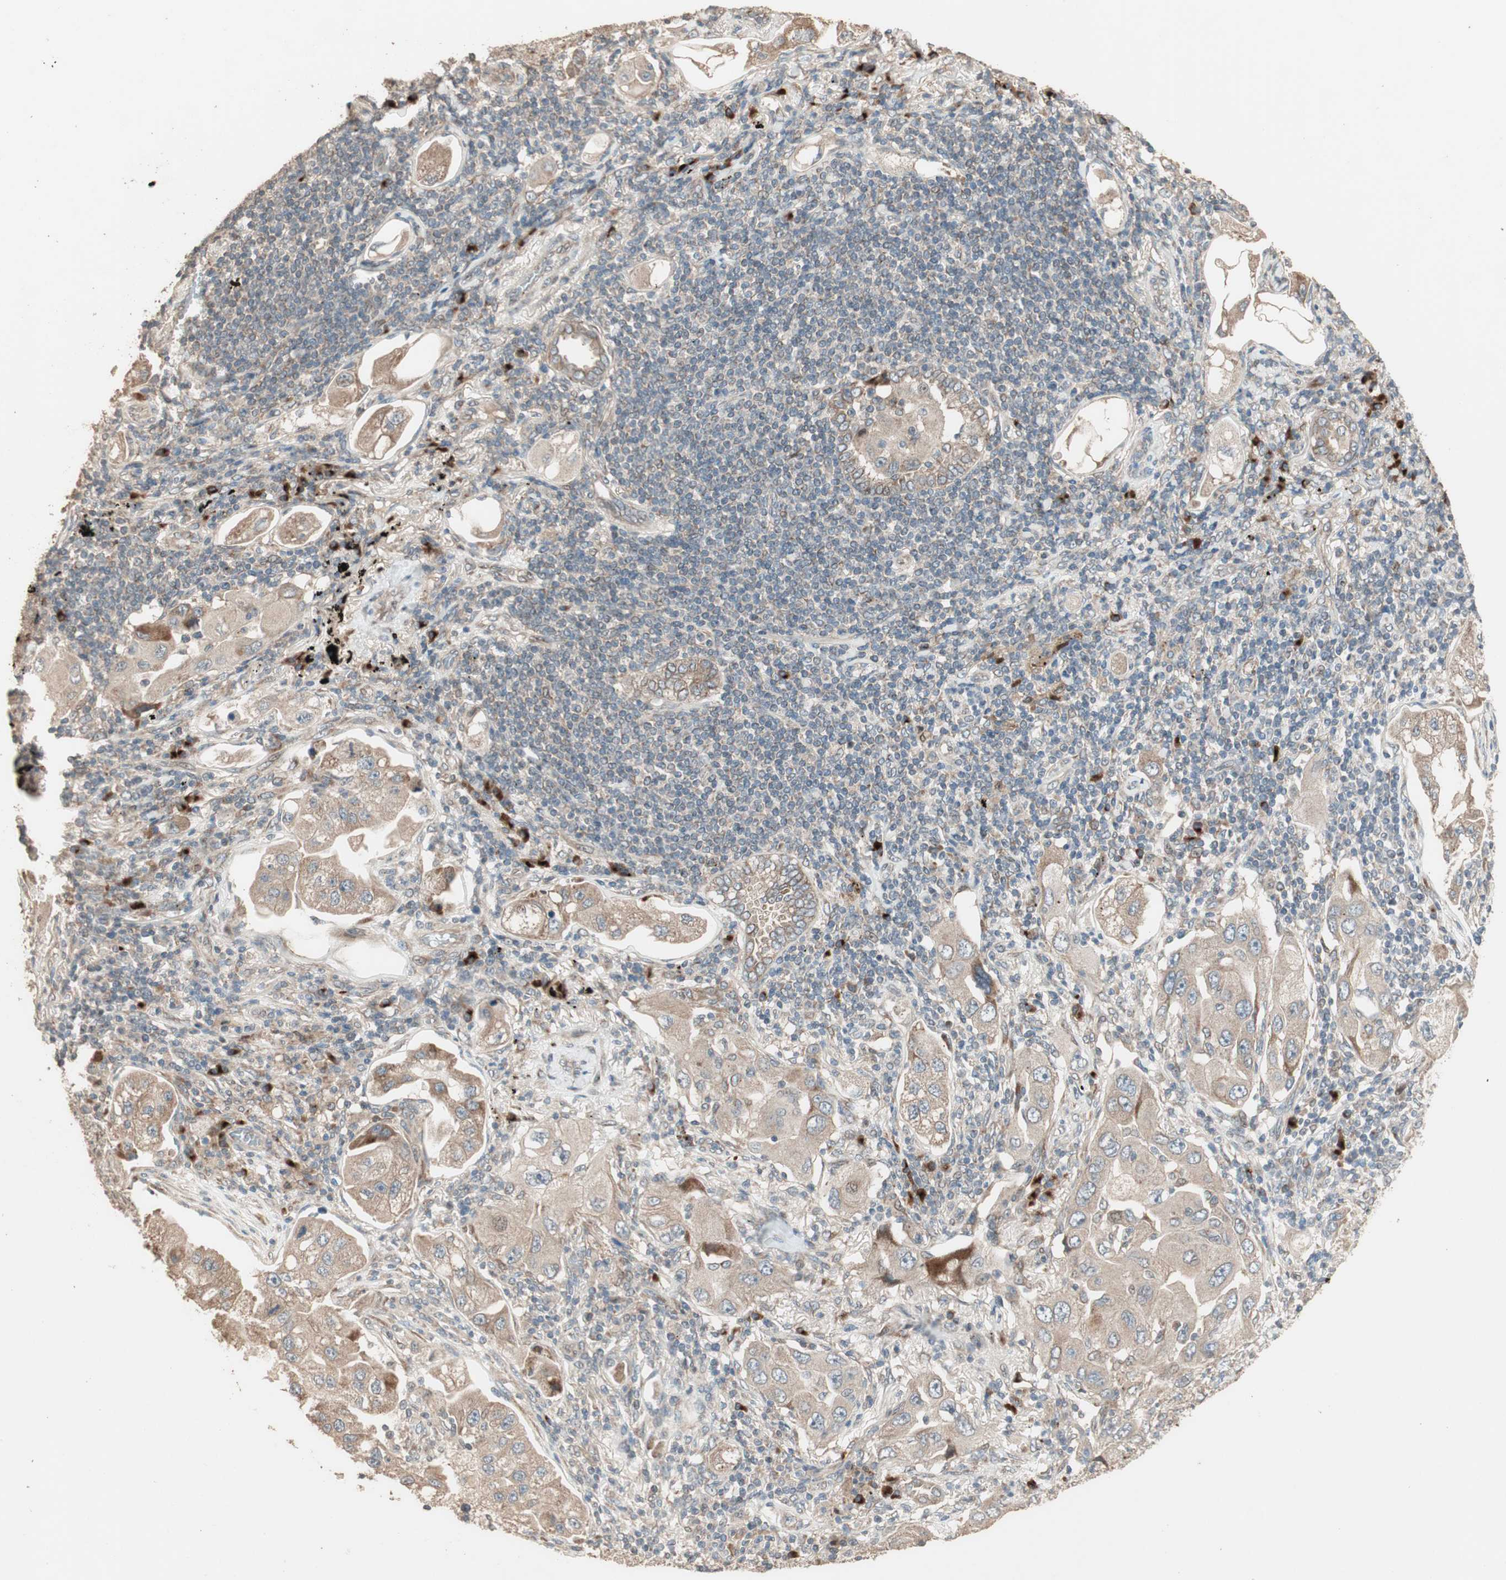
{"staining": {"intensity": "moderate", "quantity": ">75%", "location": "cytoplasmic/membranous"}, "tissue": "lung cancer", "cell_type": "Tumor cells", "image_type": "cancer", "snomed": [{"axis": "morphology", "description": "Adenocarcinoma, NOS"}, {"axis": "topography", "description": "Lung"}], "caption": "This photomicrograph exhibits lung cancer (adenocarcinoma) stained with immunohistochemistry to label a protein in brown. The cytoplasmic/membranous of tumor cells show moderate positivity for the protein. Nuclei are counter-stained blue.", "gene": "RARRES1", "patient": {"sex": "female", "age": 65}}